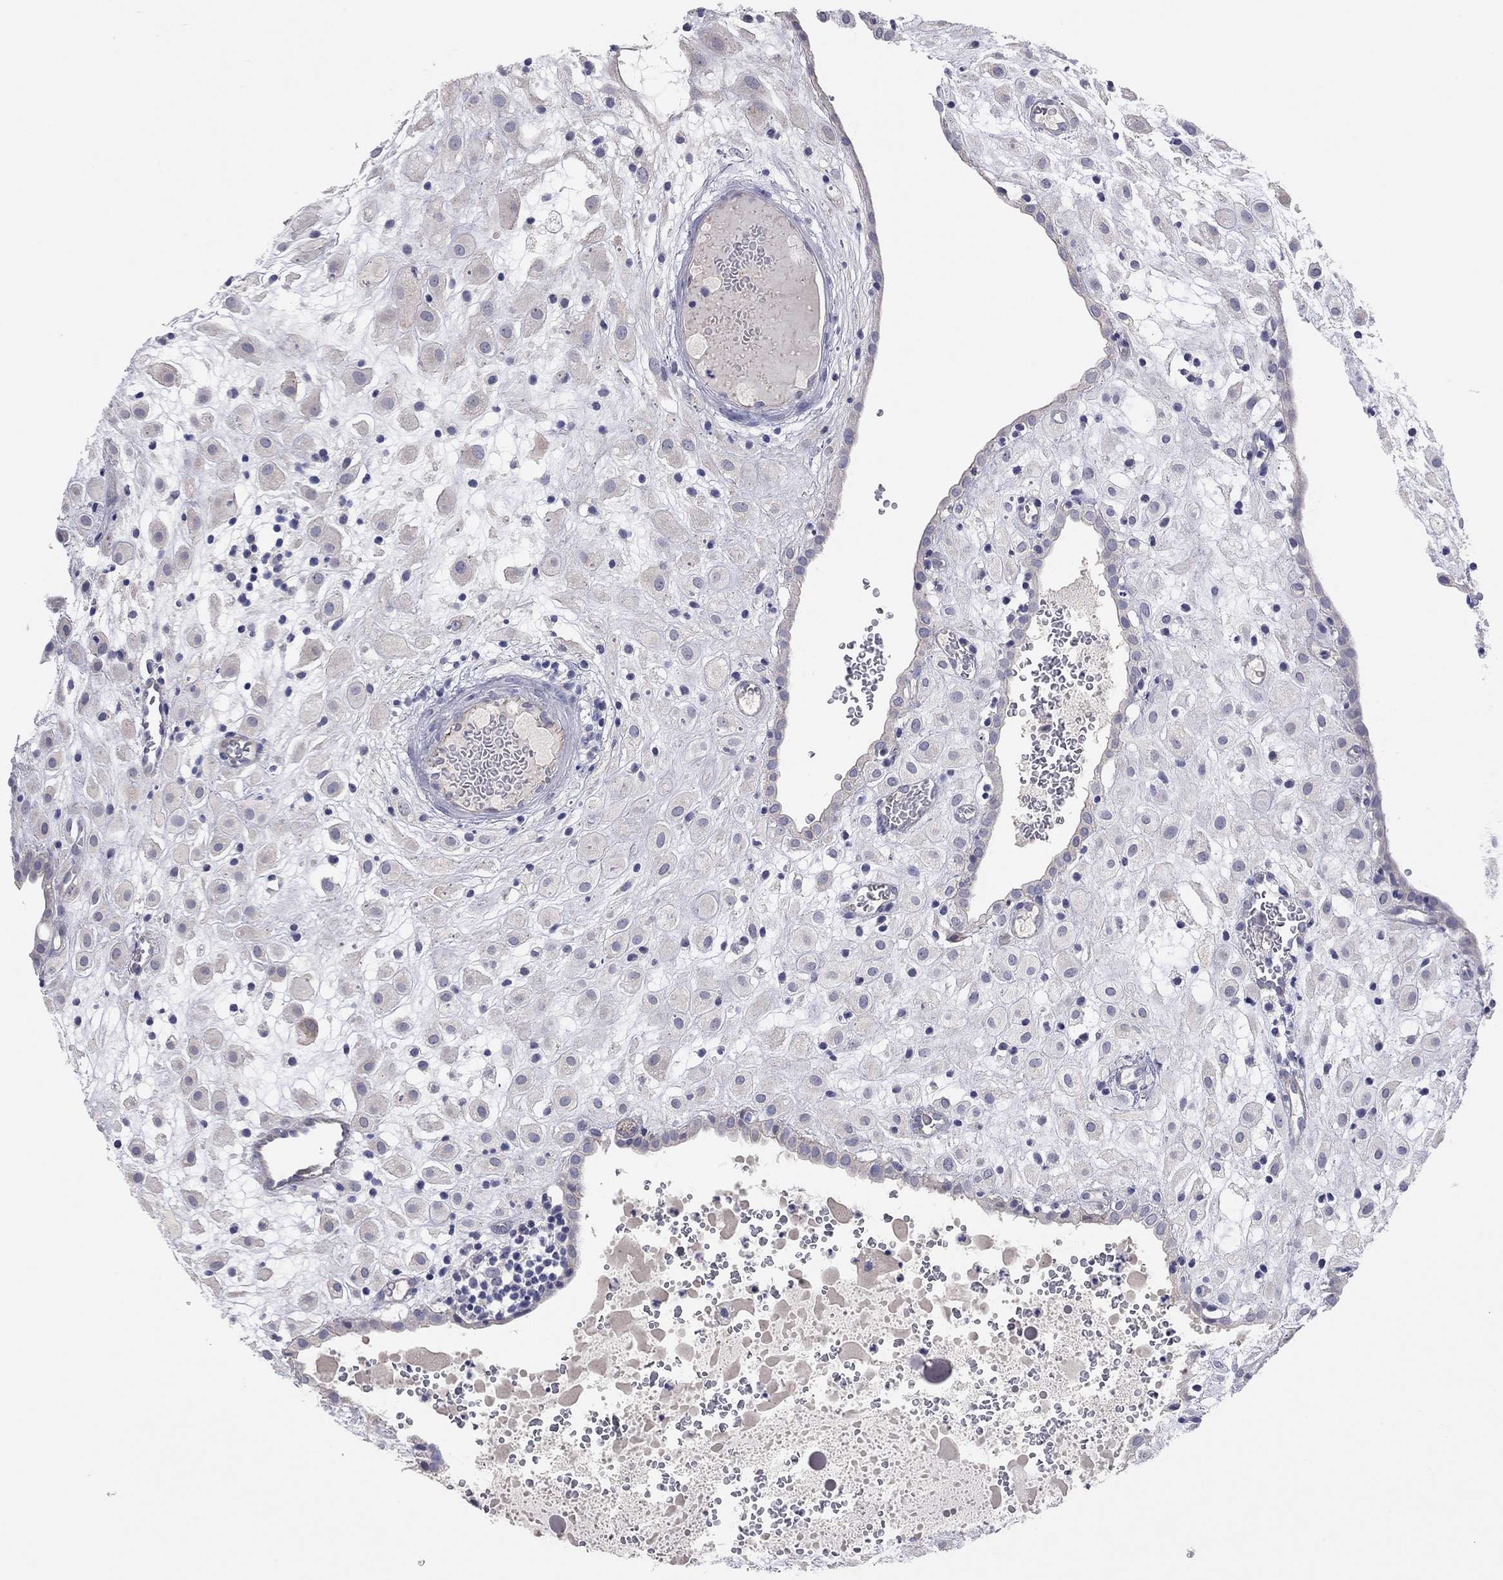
{"staining": {"intensity": "negative", "quantity": "none", "location": "none"}, "tissue": "placenta", "cell_type": "Decidual cells", "image_type": "normal", "snomed": [{"axis": "morphology", "description": "Normal tissue, NOS"}, {"axis": "topography", "description": "Placenta"}], "caption": "Immunohistochemistry image of benign placenta: placenta stained with DAB displays no significant protein positivity in decidual cells. The staining is performed using DAB brown chromogen with nuclei counter-stained in using hematoxylin.", "gene": "KCNB1", "patient": {"sex": "female", "age": 24}}